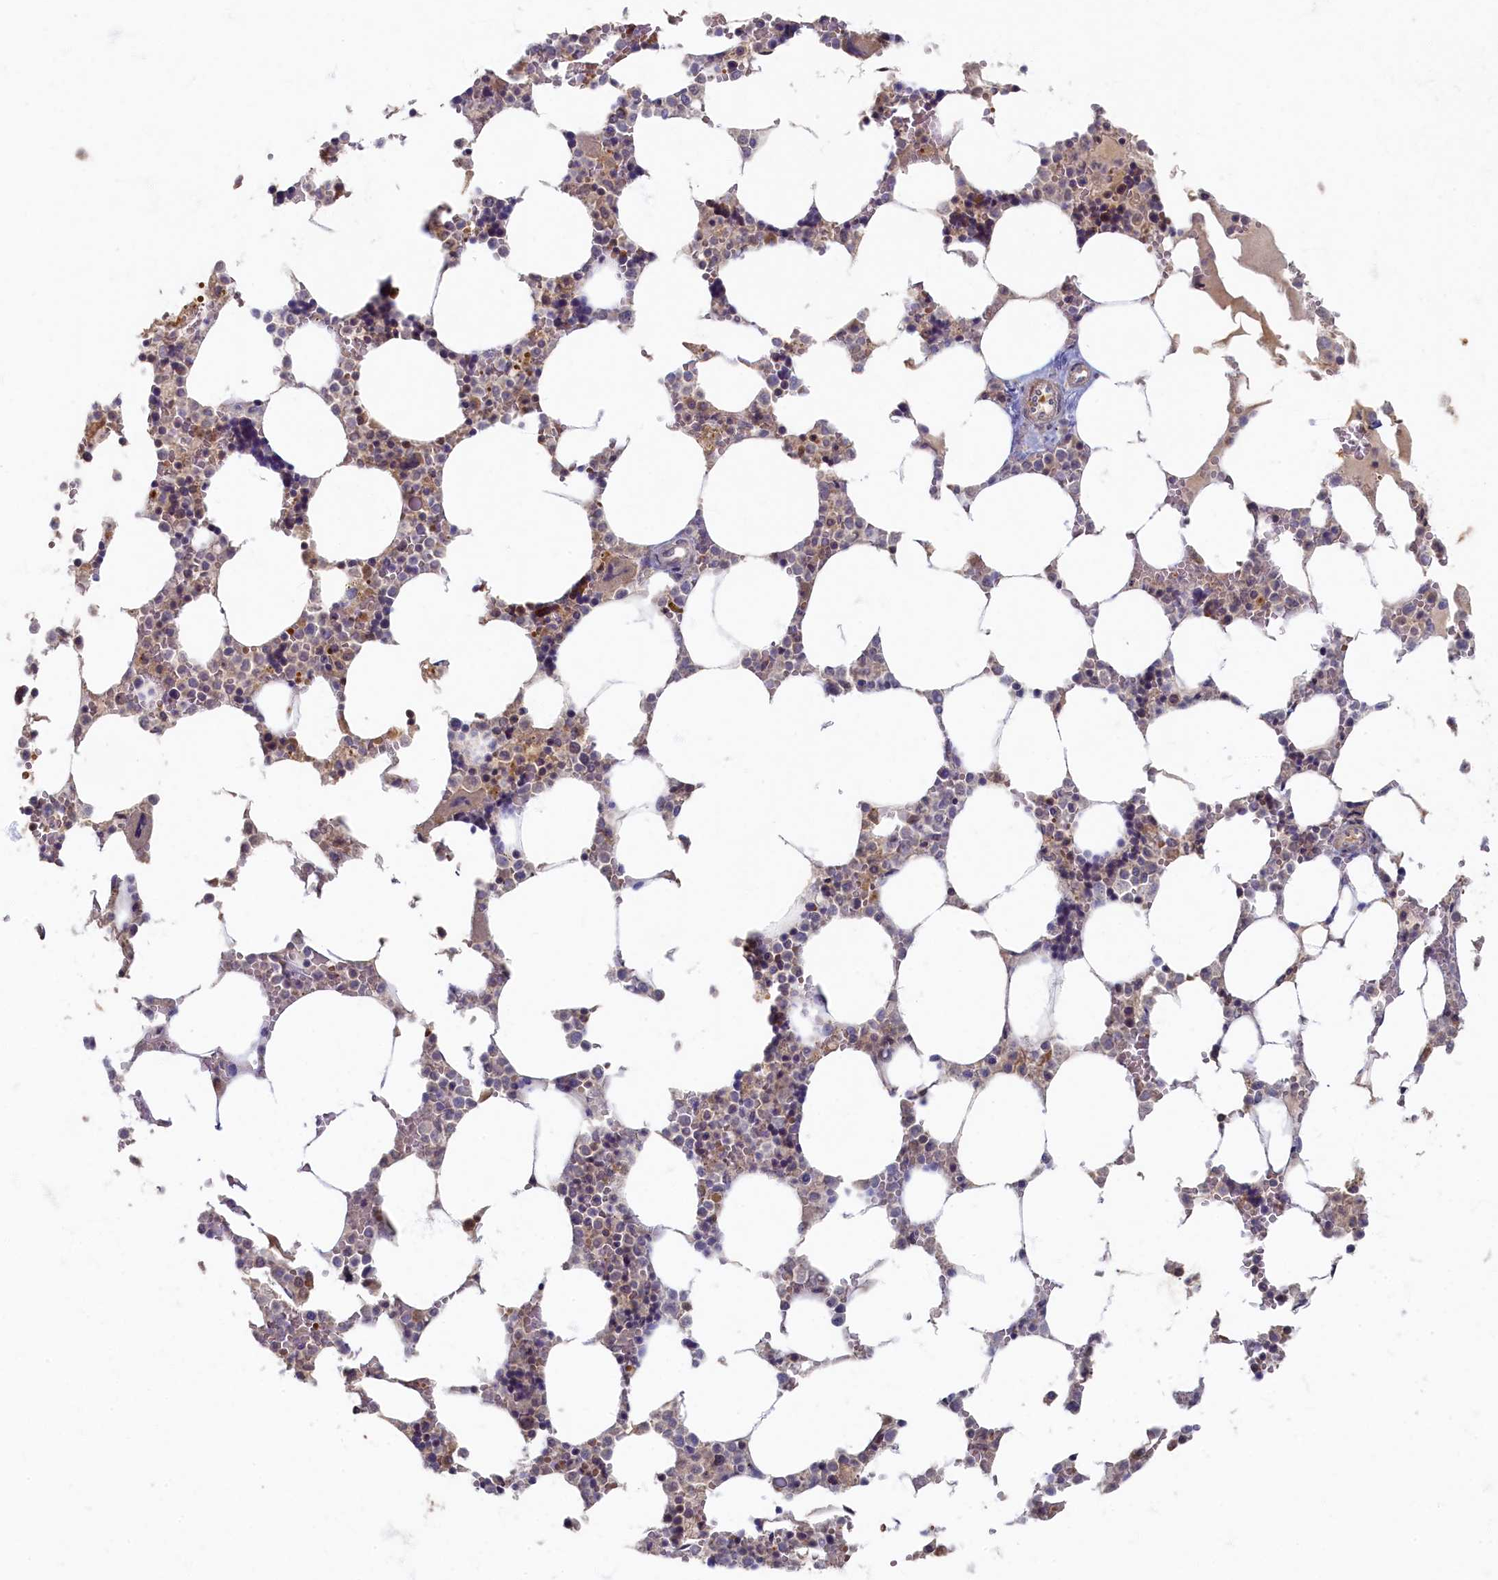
{"staining": {"intensity": "strong", "quantity": "<25%", "location": "cytoplasmic/membranous,nuclear"}, "tissue": "bone marrow", "cell_type": "Hematopoietic cells", "image_type": "normal", "snomed": [{"axis": "morphology", "description": "Normal tissue, NOS"}, {"axis": "topography", "description": "Bone marrow"}], "caption": "Protein analysis of unremarkable bone marrow shows strong cytoplasmic/membranous,nuclear staining in about <25% of hematopoietic cells.", "gene": "HUNK", "patient": {"sex": "male", "age": 64}}